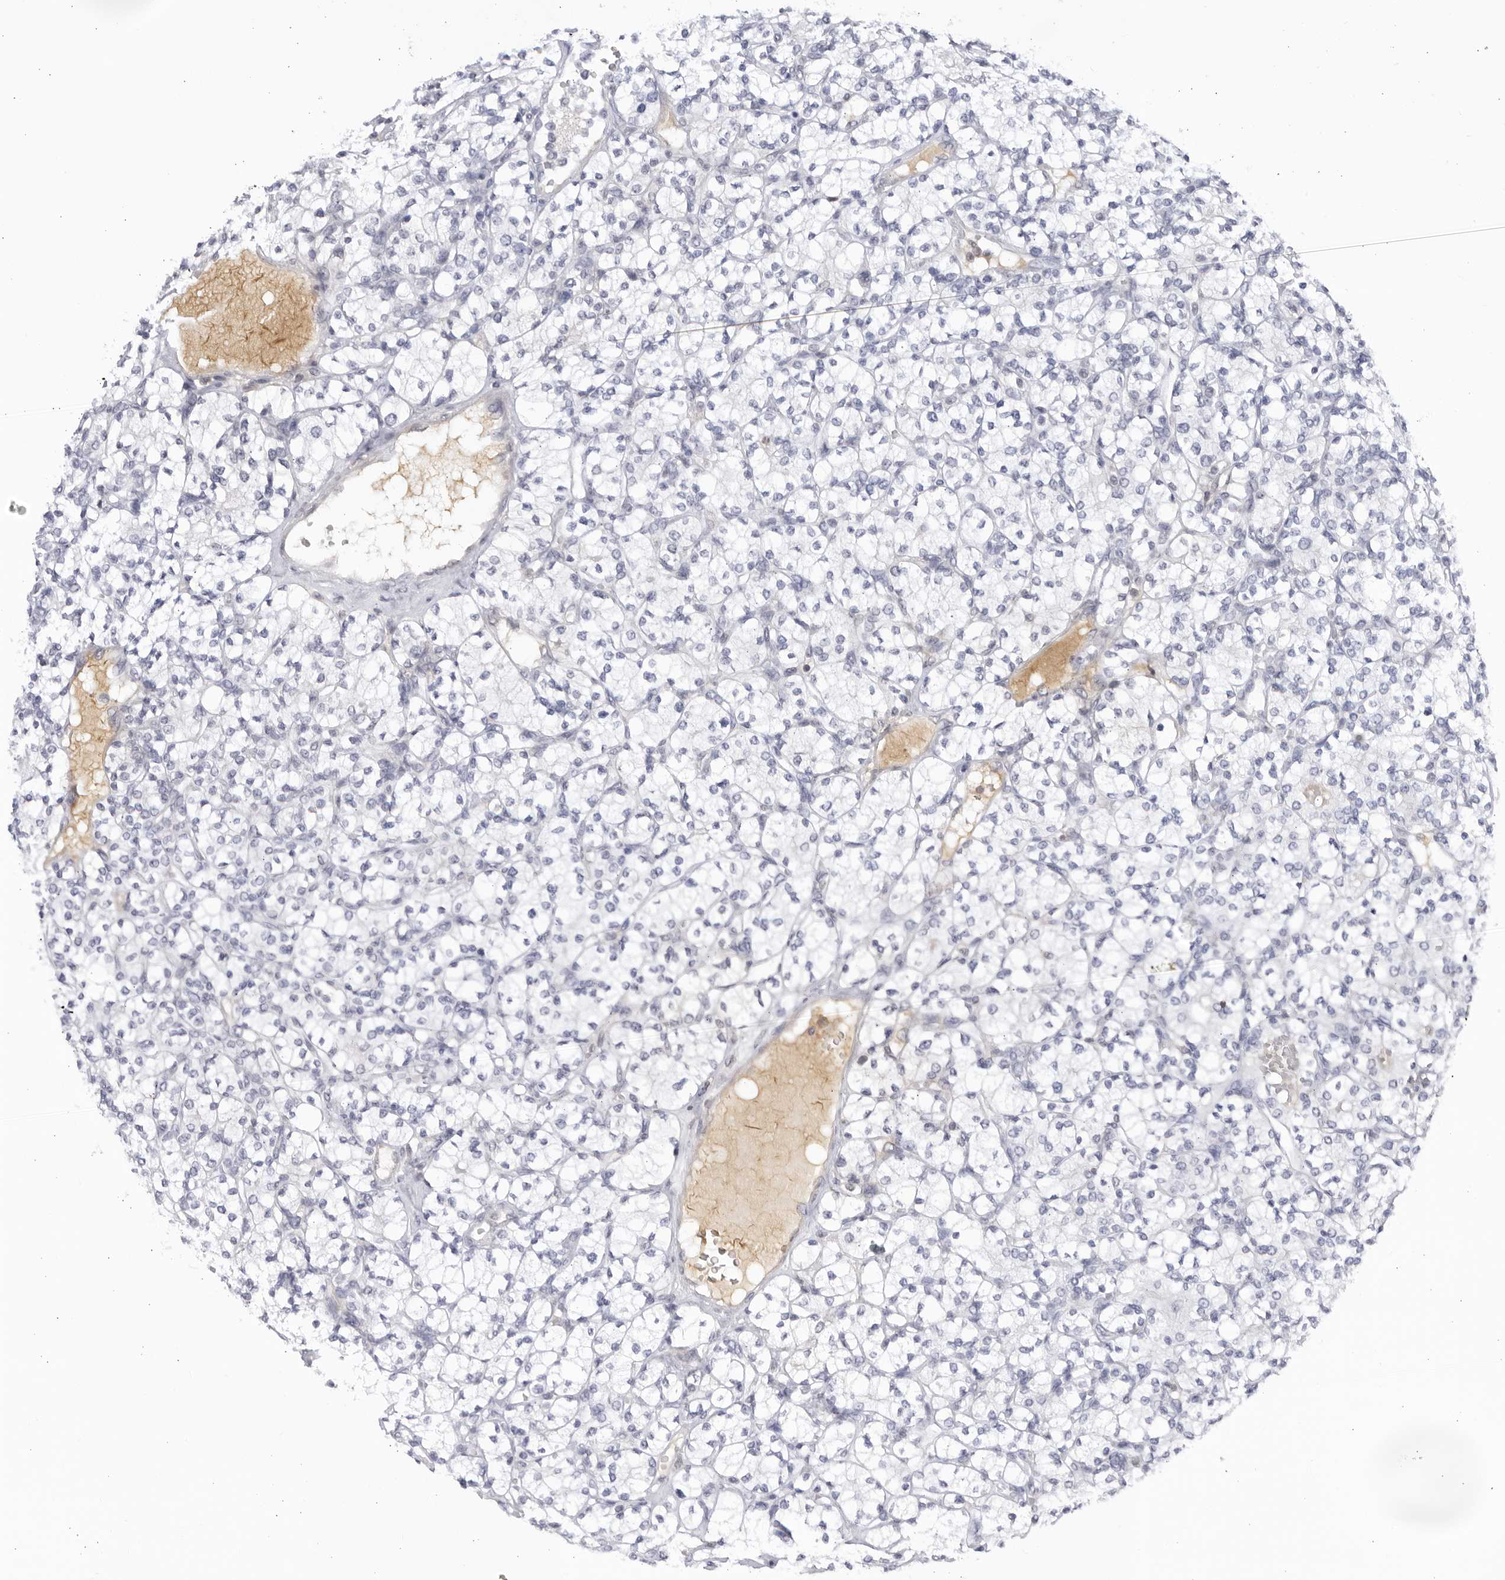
{"staining": {"intensity": "negative", "quantity": "none", "location": "none"}, "tissue": "renal cancer", "cell_type": "Tumor cells", "image_type": "cancer", "snomed": [{"axis": "morphology", "description": "Adenocarcinoma, NOS"}, {"axis": "topography", "description": "Kidney"}], "caption": "Tumor cells show no significant protein staining in adenocarcinoma (renal).", "gene": "CNBD1", "patient": {"sex": "male", "age": 77}}